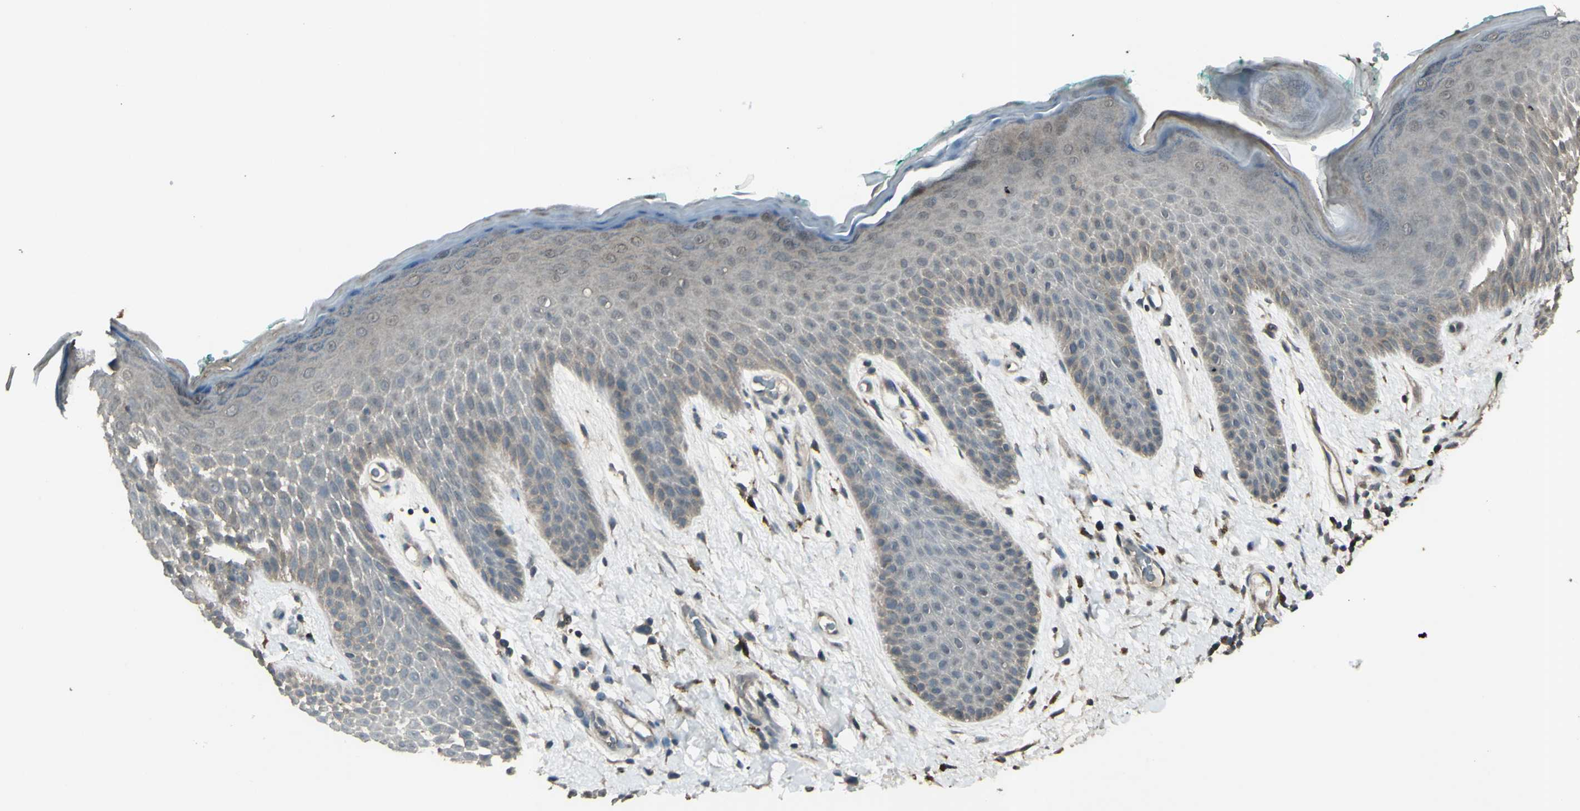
{"staining": {"intensity": "weak", "quantity": "25%-75%", "location": "cytoplasmic/membranous"}, "tissue": "skin", "cell_type": "Epidermal cells", "image_type": "normal", "snomed": [{"axis": "morphology", "description": "Normal tissue, NOS"}, {"axis": "topography", "description": "Anal"}], "caption": "This histopathology image exhibits immunohistochemistry staining of unremarkable skin, with low weak cytoplasmic/membranous staining in approximately 25%-75% of epidermal cells.", "gene": "GNAS", "patient": {"sex": "male", "age": 74}}